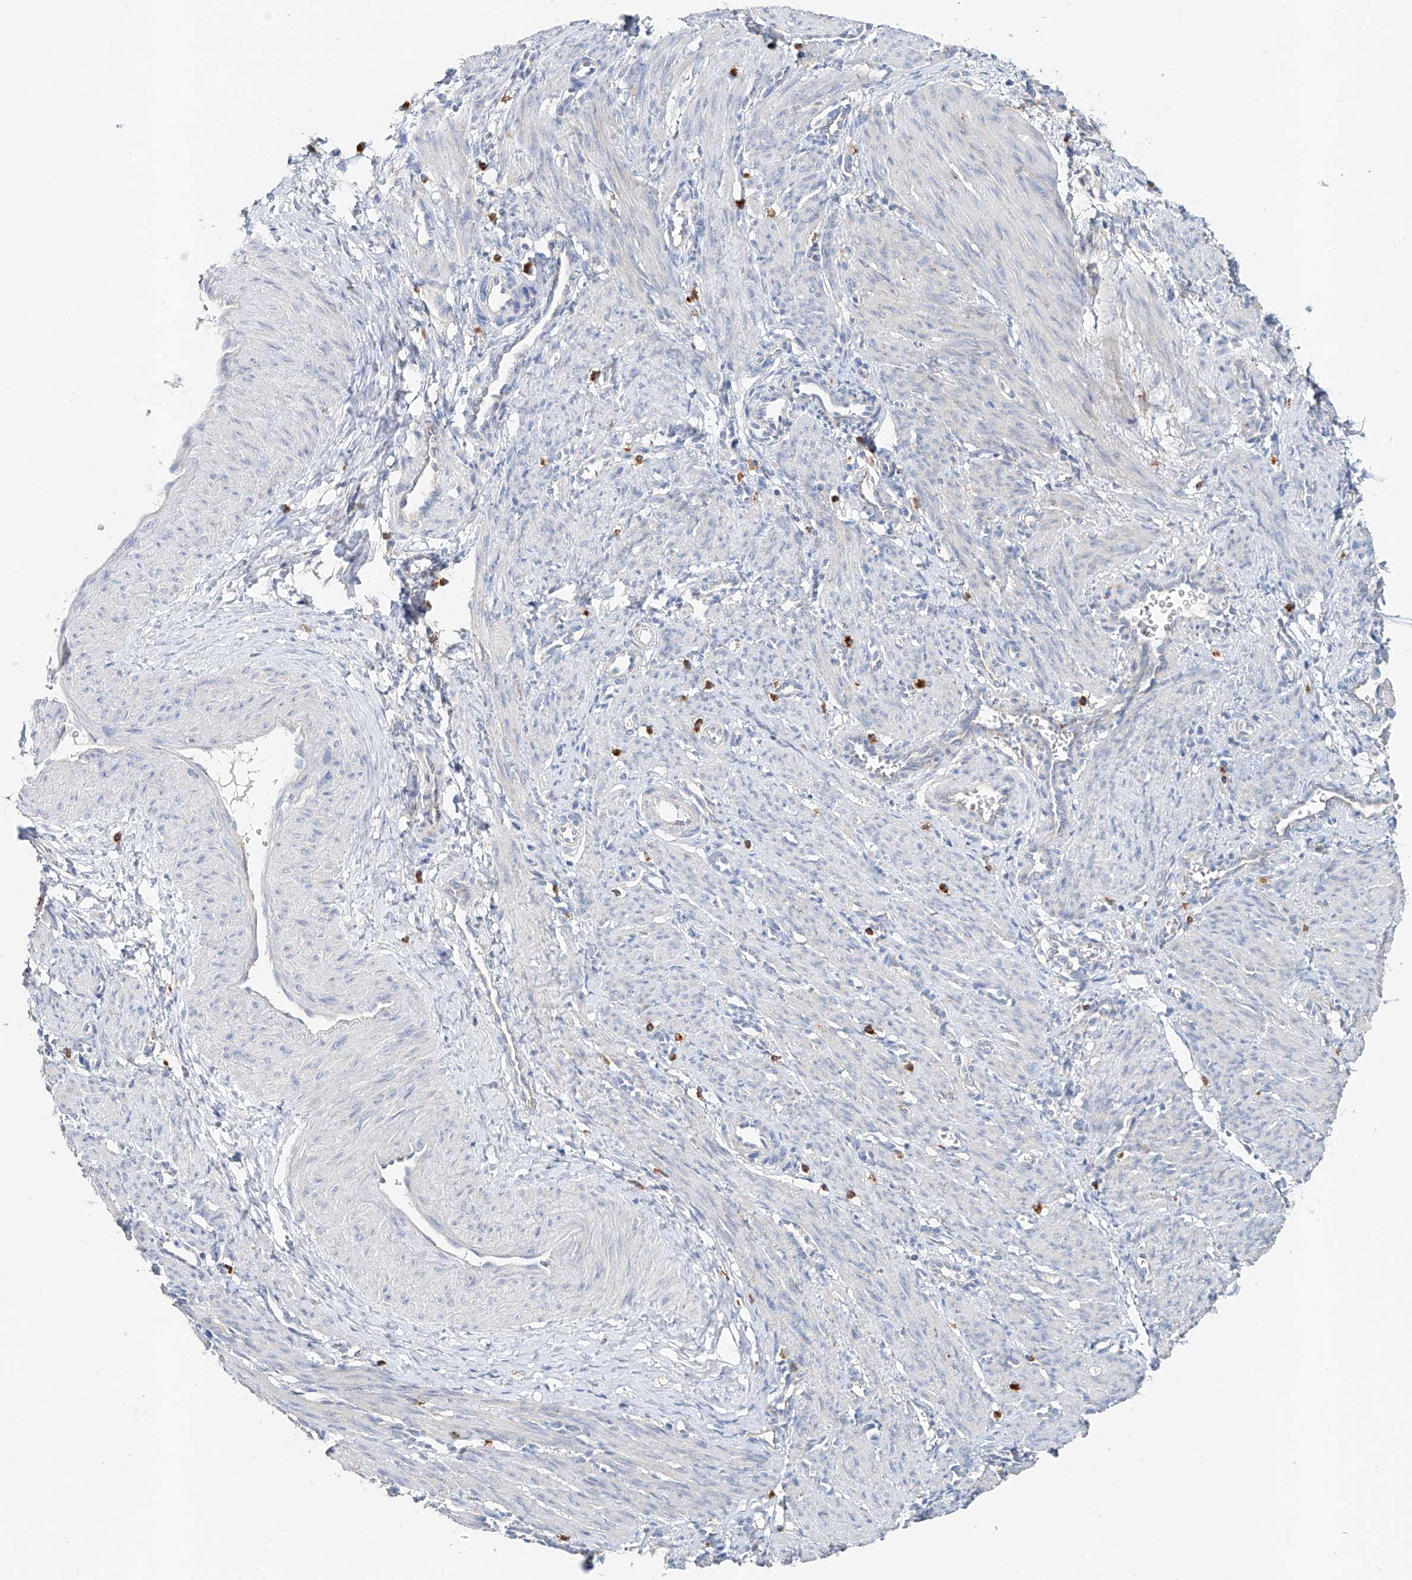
{"staining": {"intensity": "negative", "quantity": "none", "location": "none"}, "tissue": "smooth muscle", "cell_type": "Smooth muscle cells", "image_type": "normal", "snomed": [{"axis": "morphology", "description": "Normal tissue, NOS"}, {"axis": "topography", "description": "Endometrium"}], "caption": "Human smooth muscle stained for a protein using immunohistochemistry shows no expression in smooth muscle cells.", "gene": "TRIM47", "patient": {"sex": "female", "age": 33}}